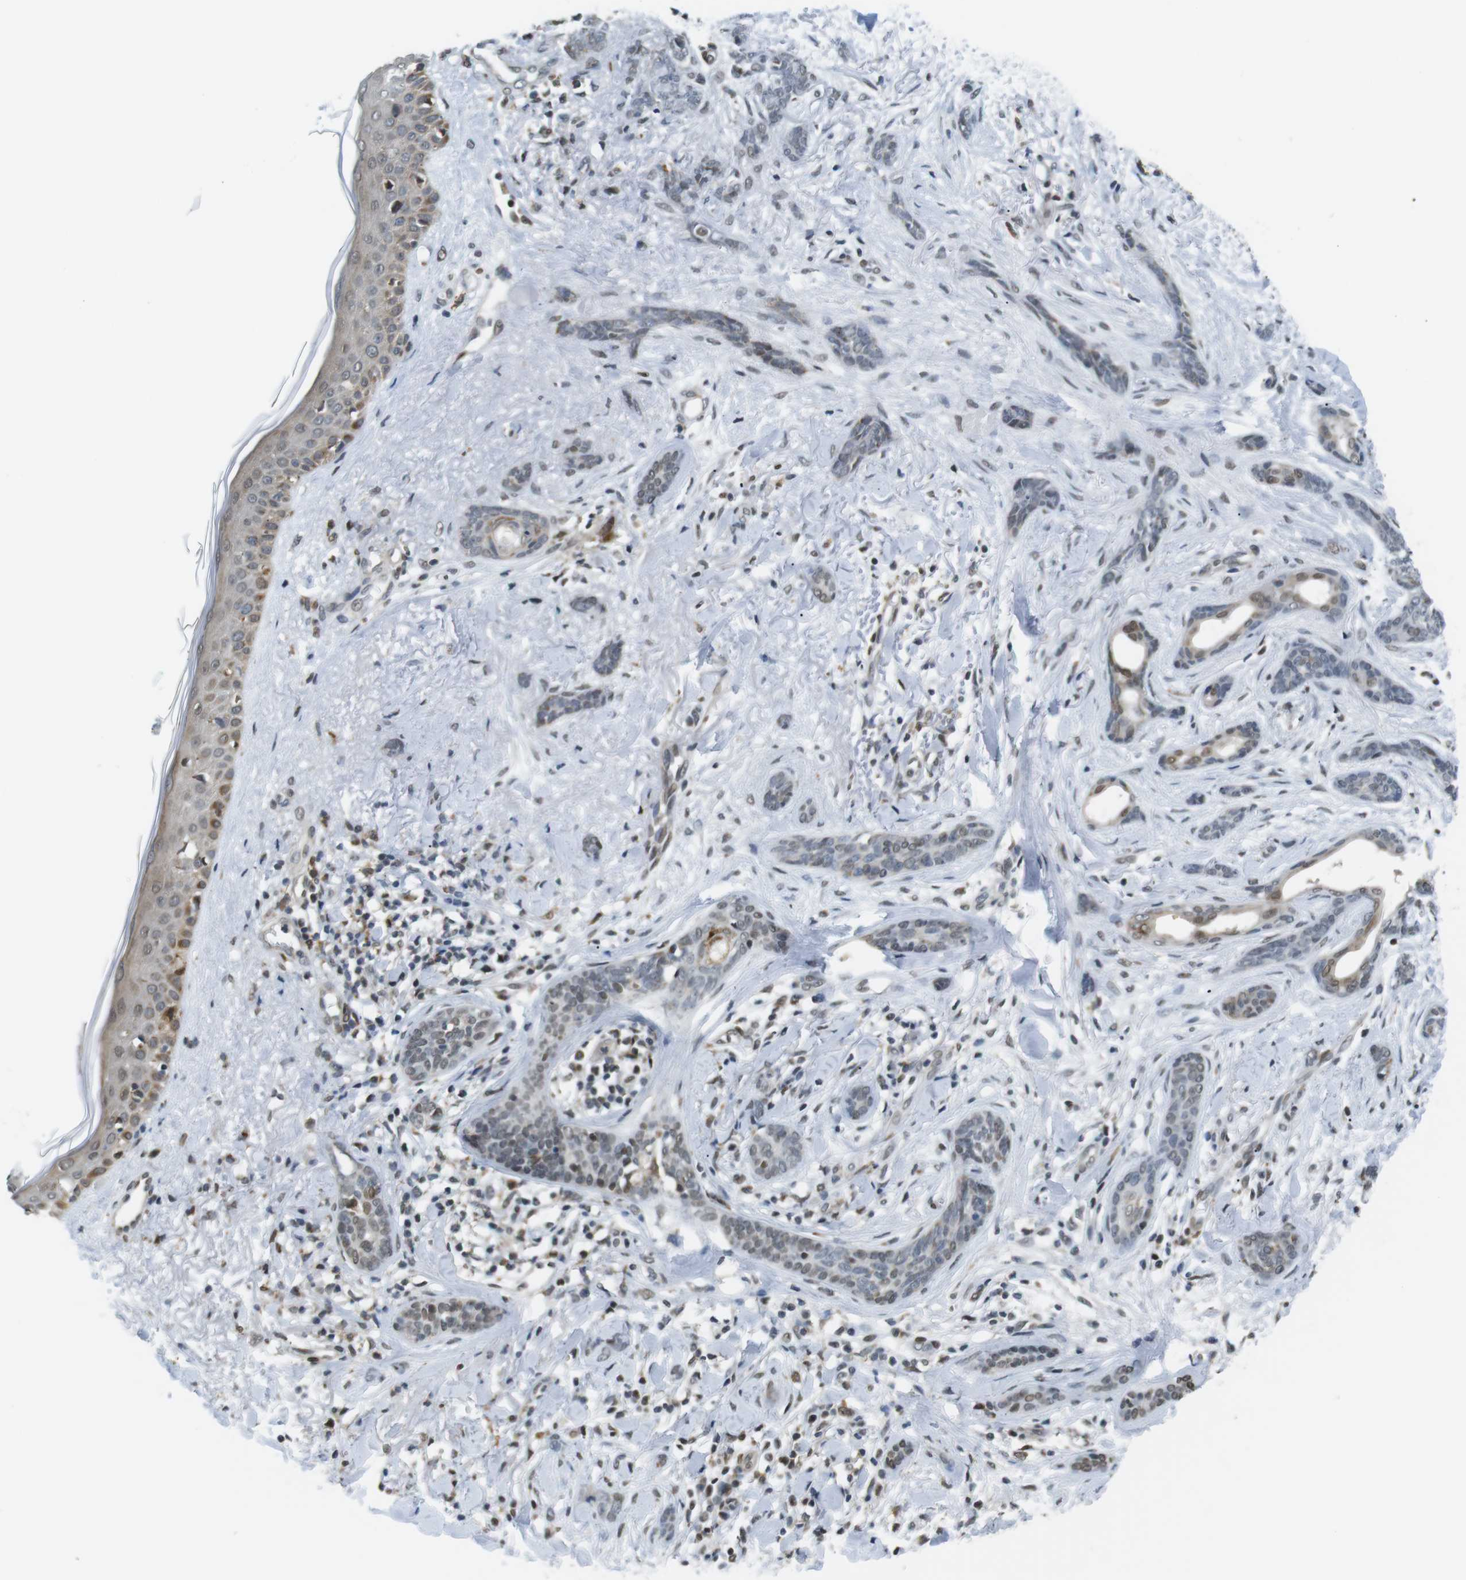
{"staining": {"intensity": "weak", "quantity": "<25%", "location": "nuclear"}, "tissue": "skin cancer", "cell_type": "Tumor cells", "image_type": "cancer", "snomed": [{"axis": "morphology", "description": "Basal cell carcinoma"}, {"axis": "morphology", "description": "Adnexal tumor, benign"}, {"axis": "topography", "description": "Skin"}], "caption": "Skin cancer was stained to show a protein in brown. There is no significant positivity in tumor cells.", "gene": "USP7", "patient": {"sex": "female", "age": 42}}